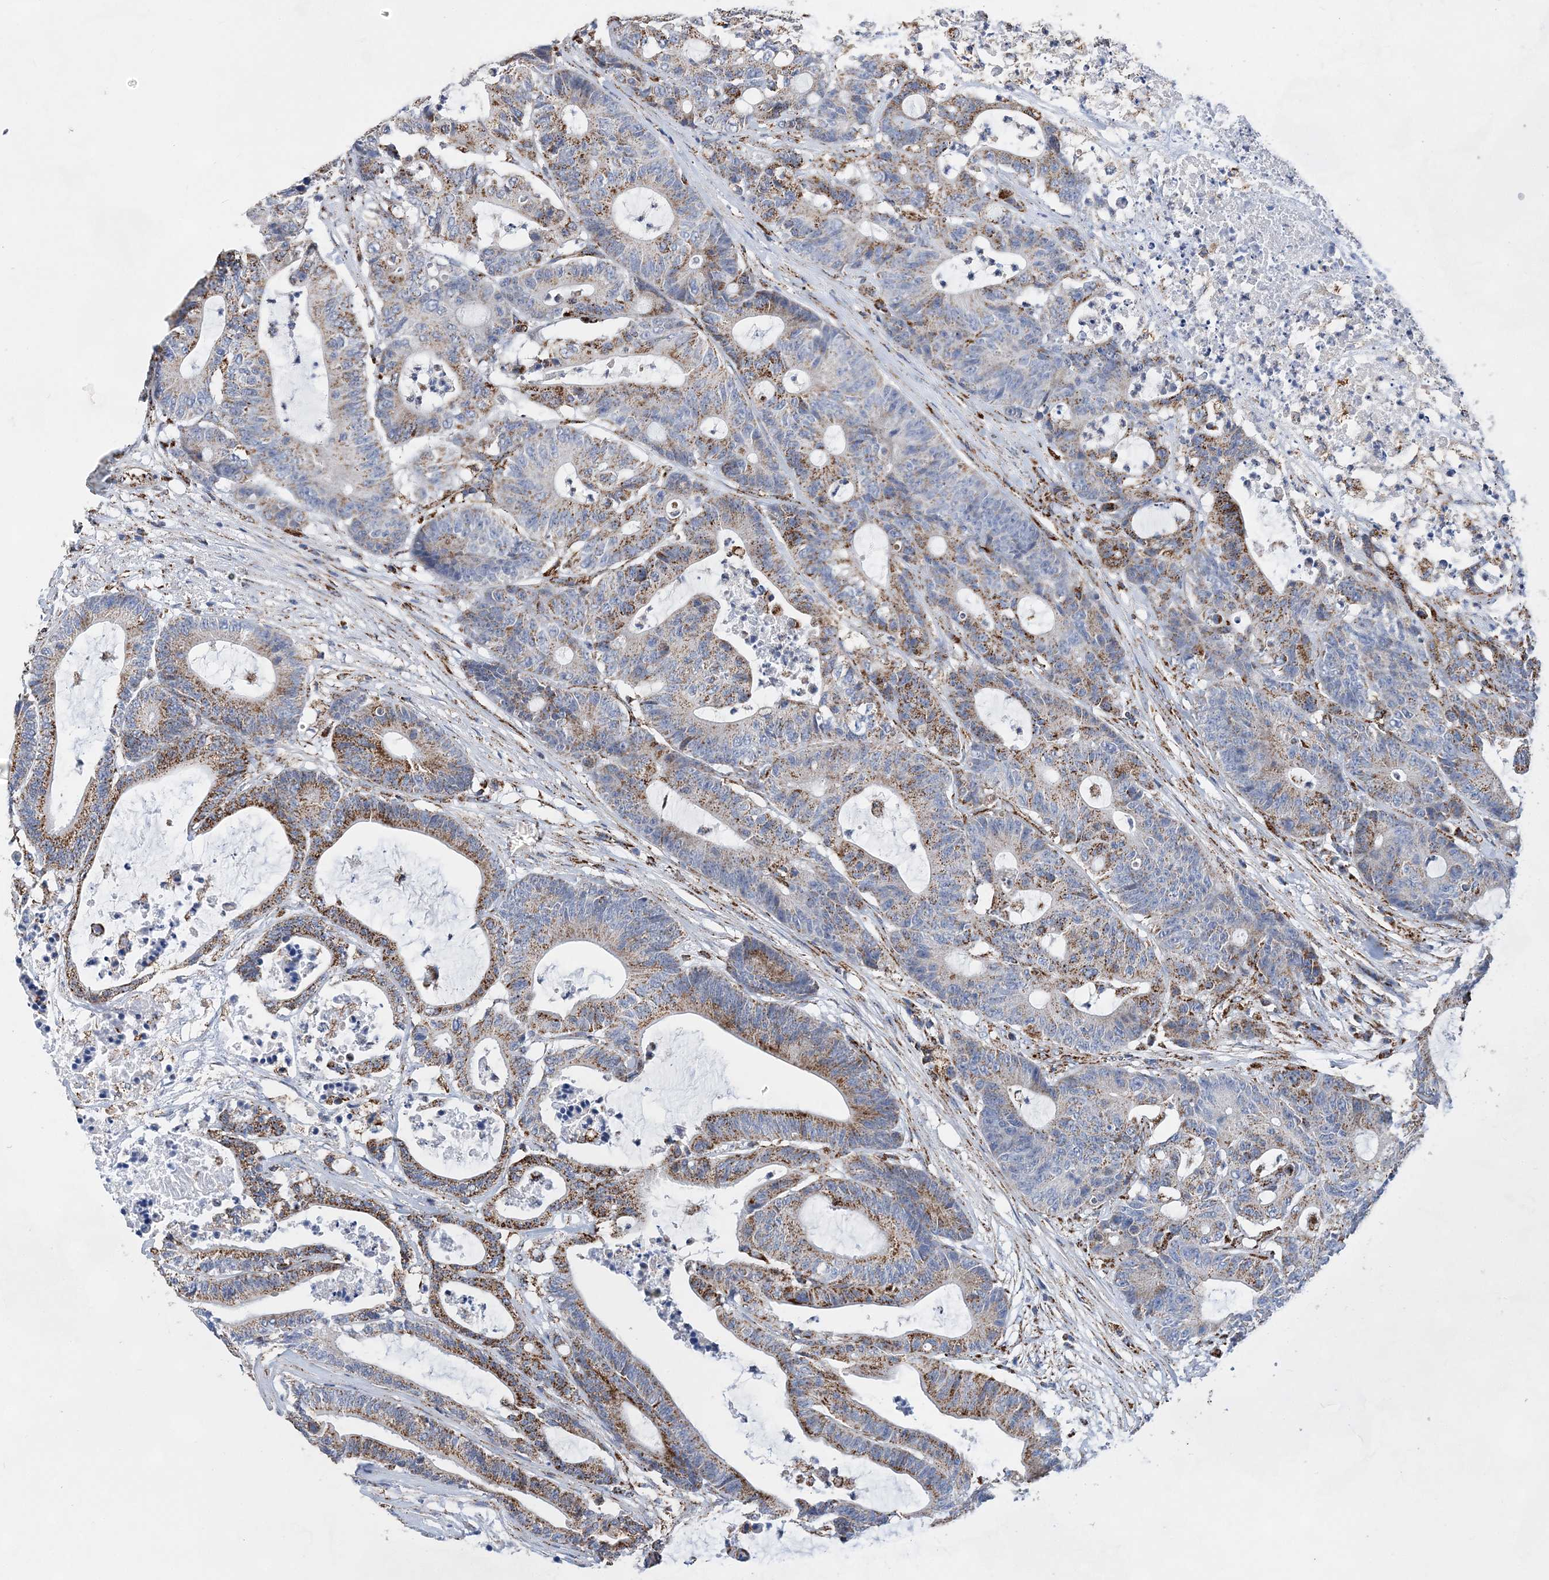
{"staining": {"intensity": "moderate", "quantity": ">75%", "location": "cytoplasmic/membranous"}, "tissue": "colorectal cancer", "cell_type": "Tumor cells", "image_type": "cancer", "snomed": [{"axis": "morphology", "description": "Adenocarcinoma, NOS"}, {"axis": "topography", "description": "Colon"}], "caption": "The immunohistochemical stain highlights moderate cytoplasmic/membranous staining in tumor cells of colorectal cancer tissue. Nuclei are stained in blue.", "gene": "ACOT9", "patient": {"sex": "female", "age": 84}}